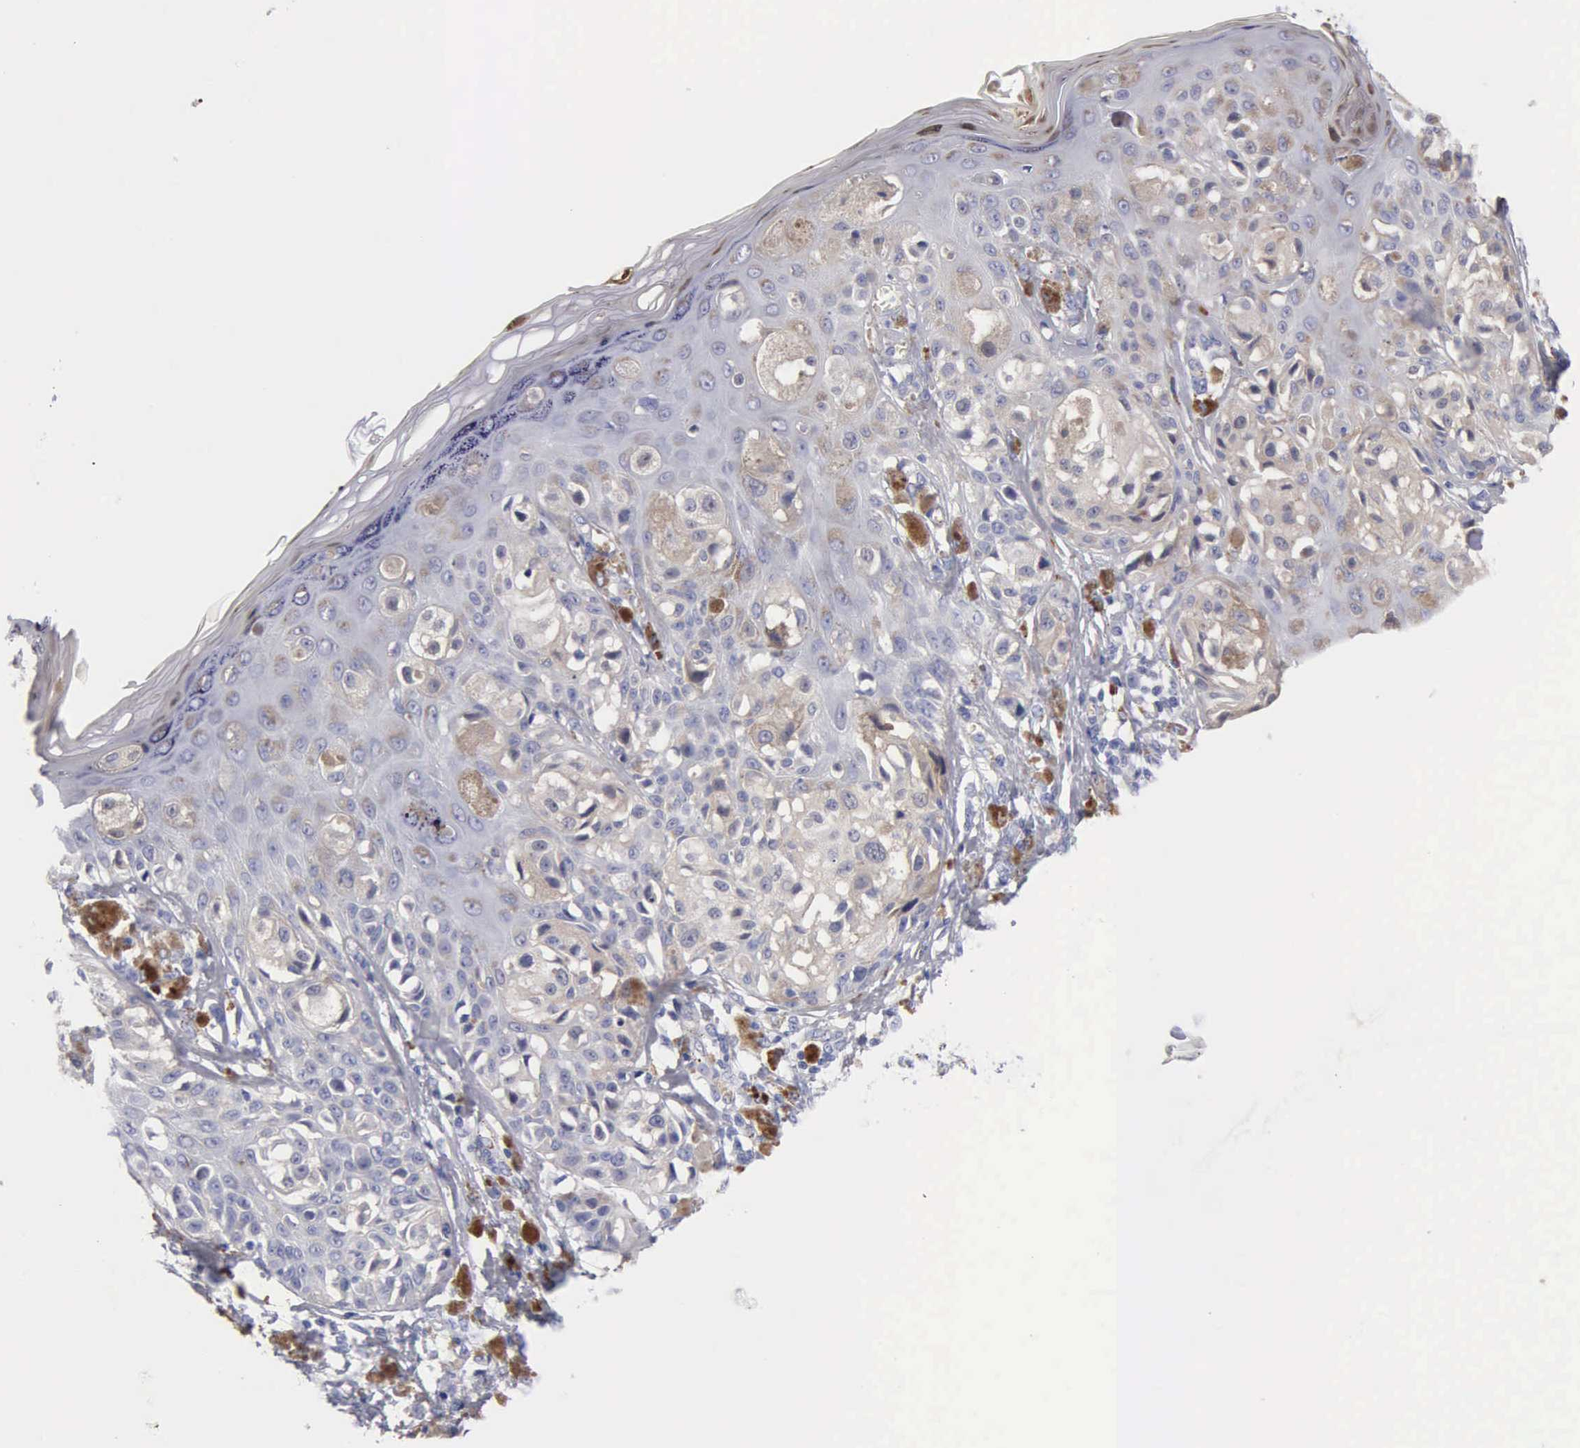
{"staining": {"intensity": "weak", "quantity": "25%-75%", "location": "cytoplasmic/membranous"}, "tissue": "melanoma", "cell_type": "Tumor cells", "image_type": "cancer", "snomed": [{"axis": "morphology", "description": "Malignant melanoma, NOS"}, {"axis": "topography", "description": "Skin"}], "caption": "A brown stain shows weak cytoplasmic/membranous expression of a protein in human malignant melanoma tumor cells.", "gene": "CTSL", "patient": {"sex": "female", "age": 55}}